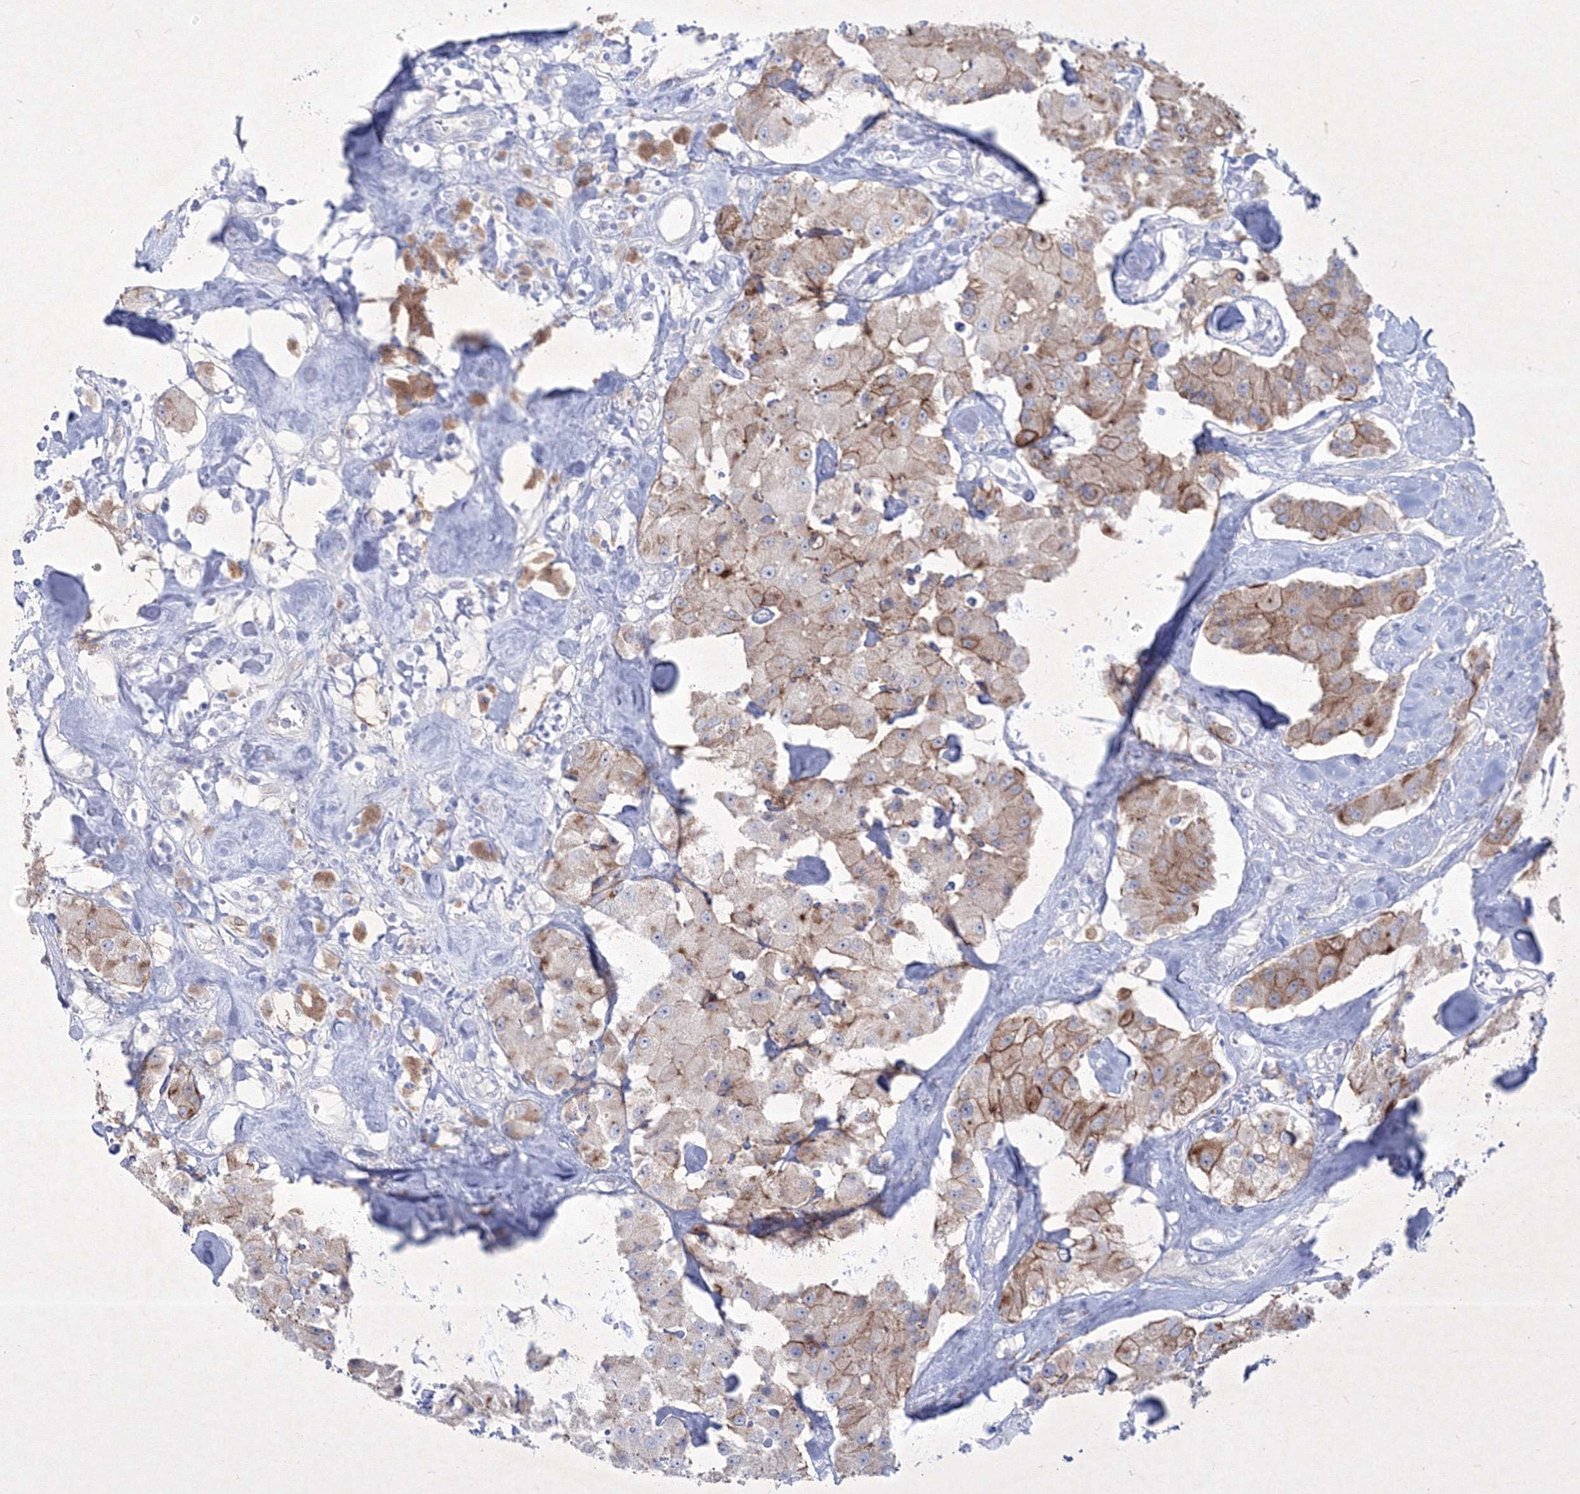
{"staining": {"intensity": "moderate", "quantity": ">75%", "location": "cytoplasmic/membranous"}, "tissue": "carcinoid", "cell_type": "Tumor cells", "image_type": "cancer", "snomed": [{"axis": "morphology", "description": "Carcinoid, malignant, NOS"}, {"axis": "topography", "description": "Pancreas"}], "caption": "A histopathology image showing moderate cytoplasmic/membranous expression in about >75% of tumor cells in carcinoid, as visualized by brown immunohistochemical staining.", "gene": "TMEM139", "patient": {"sex": "male", "age": 41}}